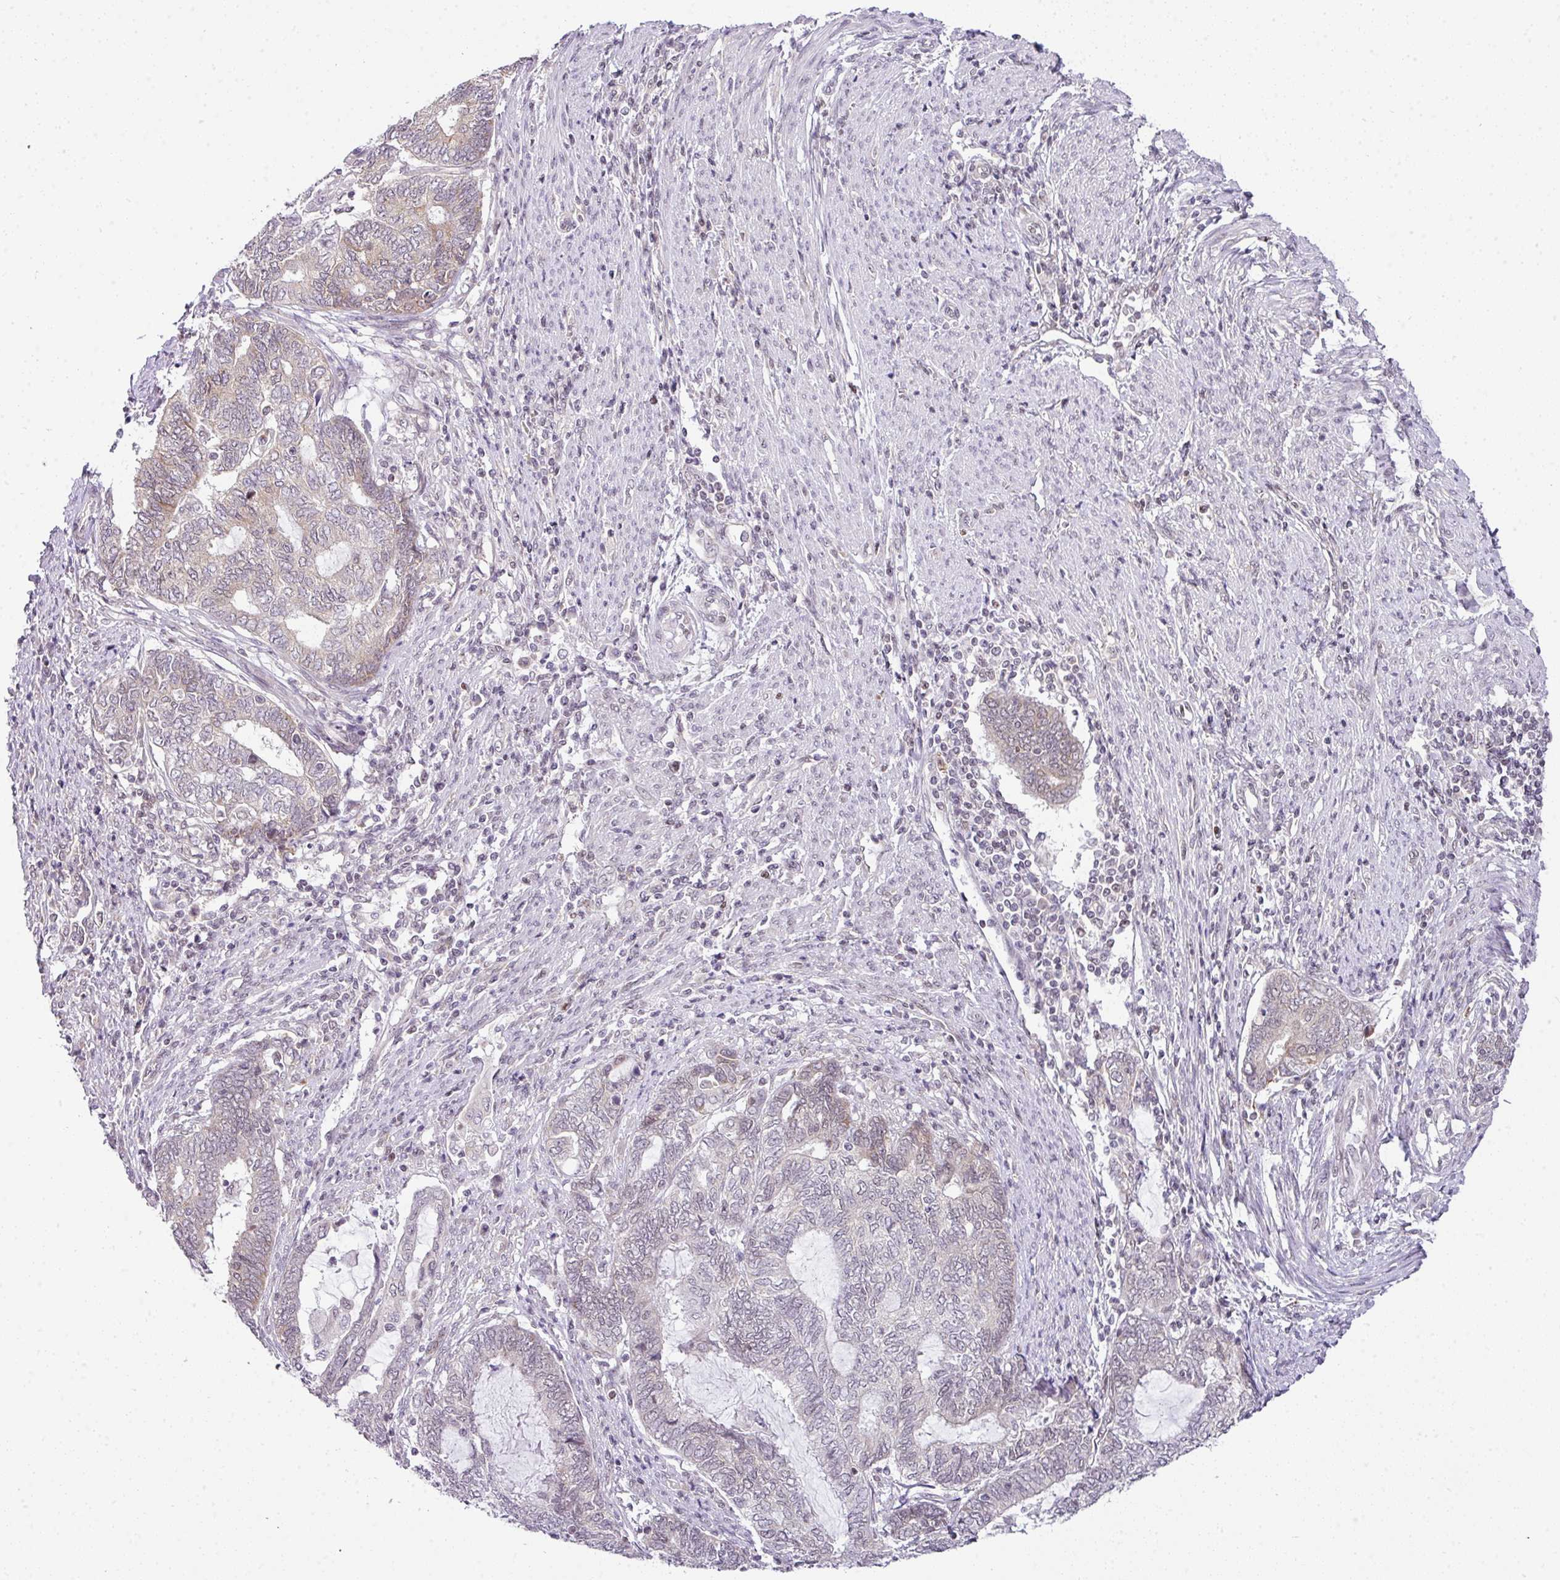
{"staining": {"intensity": "weak", "quantity": "<25%", "location": "cytoplasmic/membranous"}, "tissue": "endometrial cancer", "cell_type": "Tumor cells", "image_type": "cancer", "snomed": [{"axis": "morphology", "description": "Adenocarcinoma, NOS"}, {"axis": "topography", "description": "Uterus"}, {"axis": "topography", "description": "Endometrium"}], "caption": "The image shows no staining of tumor cells in endometrial cancer (adenocarcinoma). Brightfield microscopy of IHC stained with DAB (brown) and hematoxylin (blue), captured at high magnification.", "gene": "FAM32A", "patient": {"sex": "female", "age": 70}}